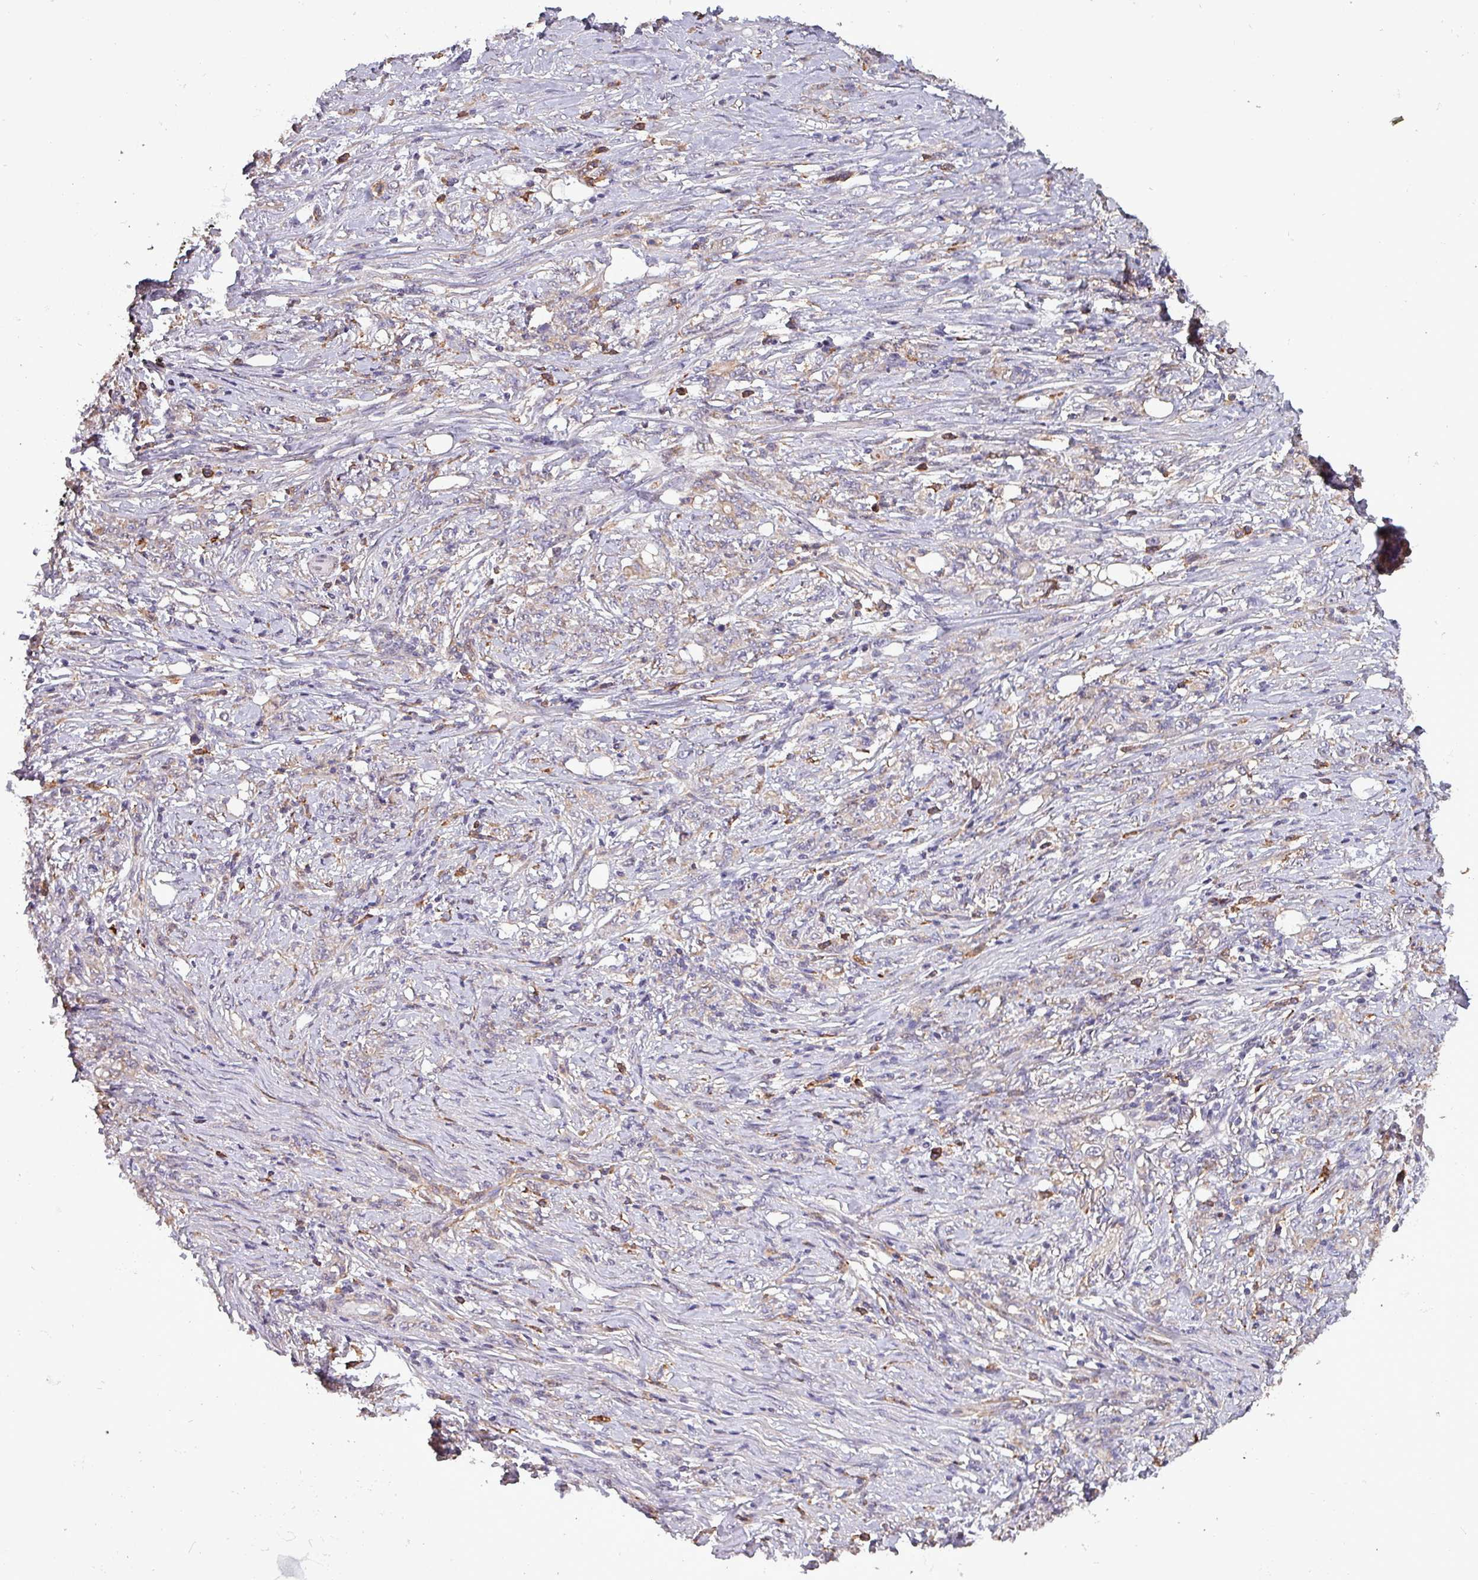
{"staining": {"intensity": "weak", "quantity": "<25%", "location": "cytoplasmic/membranous"}, "tissue": "stomach cancer", "cell_type": "Tumor cells", "image_type": "cancer", "snomed": [{"axis": "morphology", "description": "Adenocarcinoma, NOS"}, {"axis": "topography", "description": "Stomach"}], "caption": "Stomach adenocarcinoma was stained to show a protein in brown. There is no significant positivity in tumor cells. (DAB (3,3'-diaminobenzidine) IHC with hematoxylin counter stain).", "gene": "SCIN", "patient": {"sex": "female", "age": 79}}